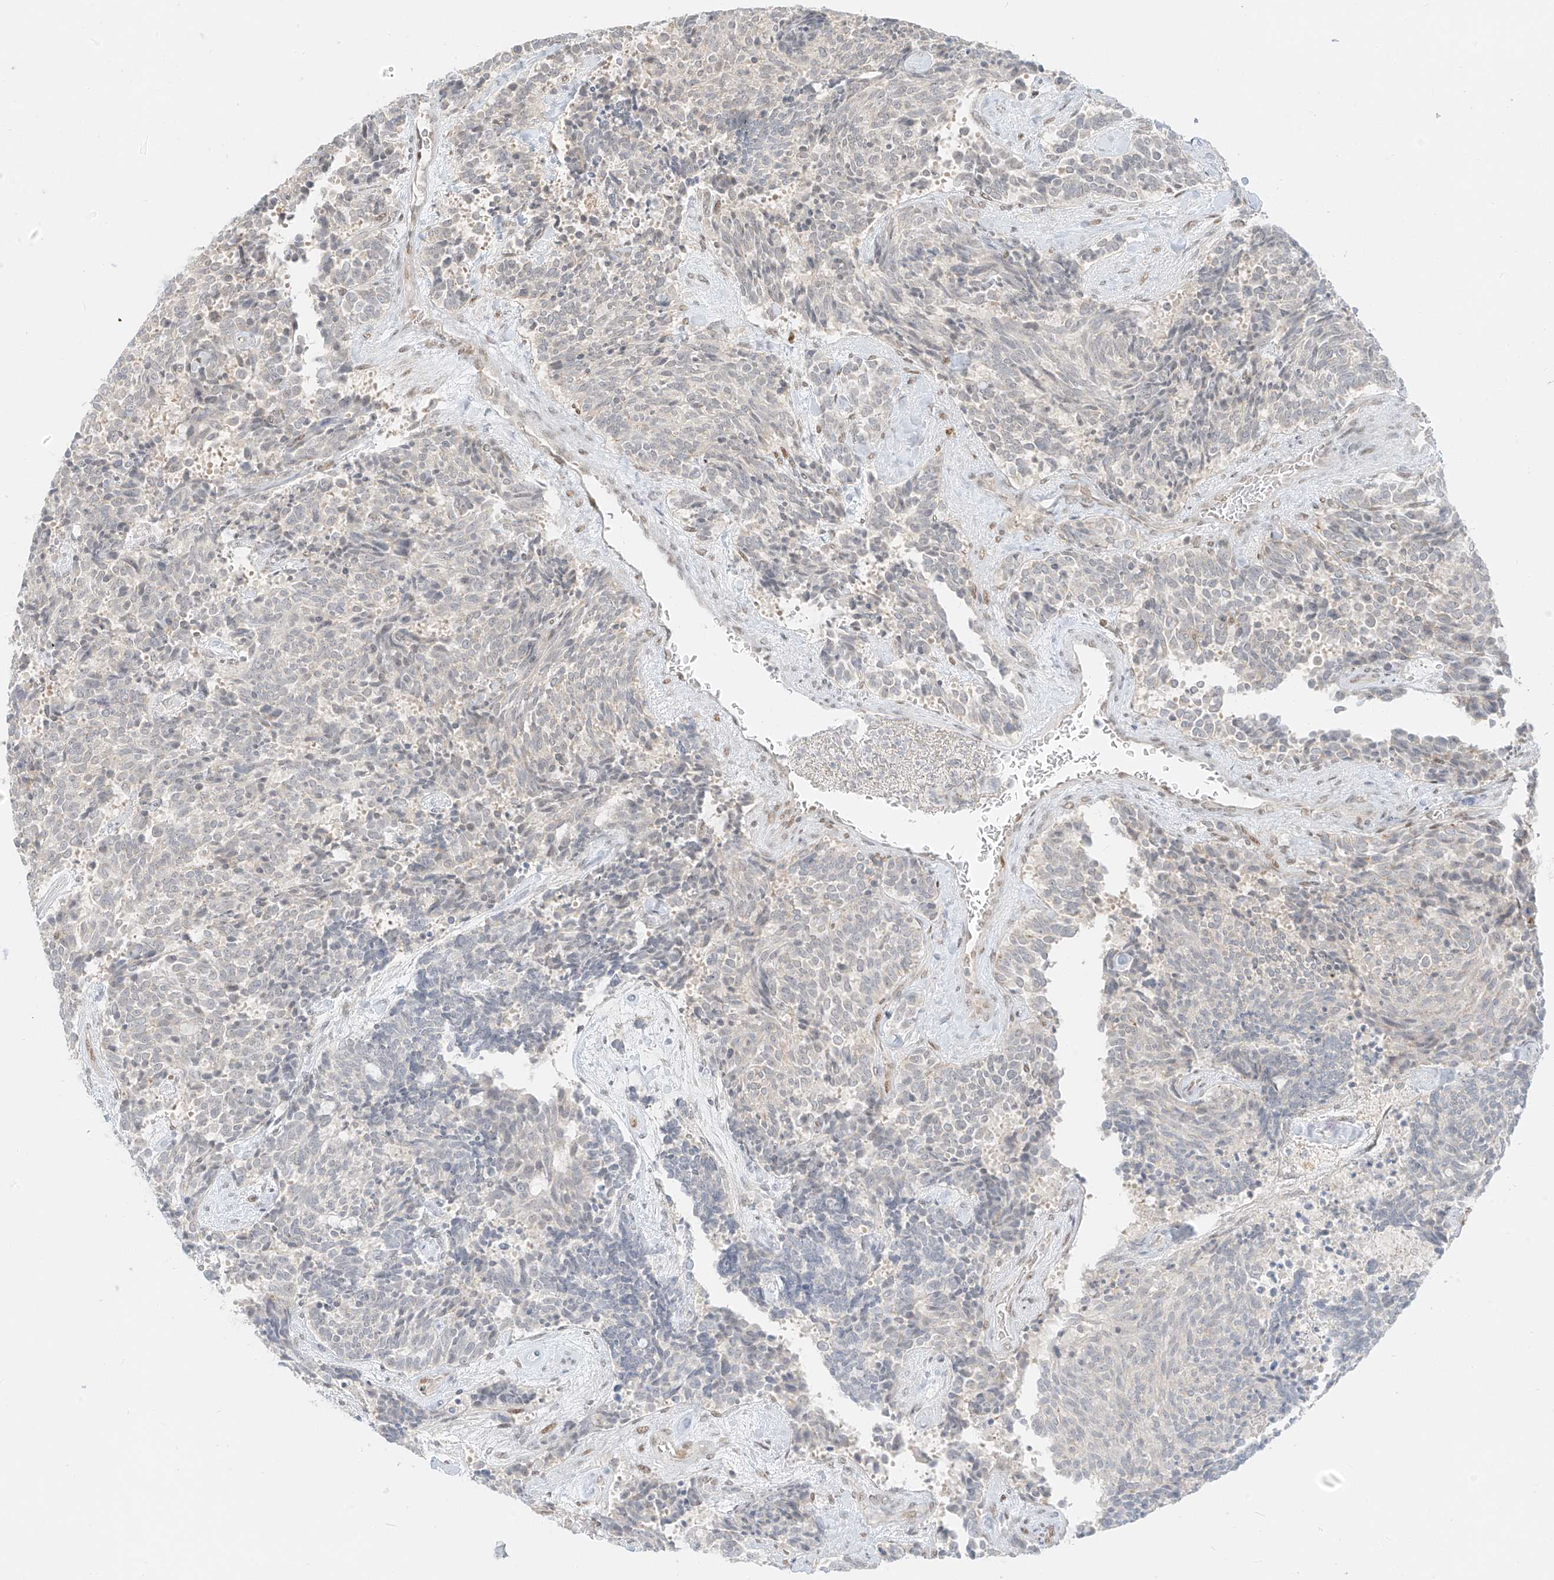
{"staining": {"intensity": "negative", "quantity": "none", "location": "none"}, "tissue": "carcinoid", "cell_type": "Tumor cells", "image_type": "cancer", "snomed": [{"axis": "morphology", "description": "Carcinoid, malignant, NOS"}, {"axis": "topography", "description": "Pancreas"}], "caption": "Protein analysis of malignant carcinoid reveals no significant positivity in tumor cells. (DAB (3,3'-diaminobenzidine) IHC with hematoxylin counter stain).", "gene": "ZNF774", "patient": {"sex": "female", "age": 54}}